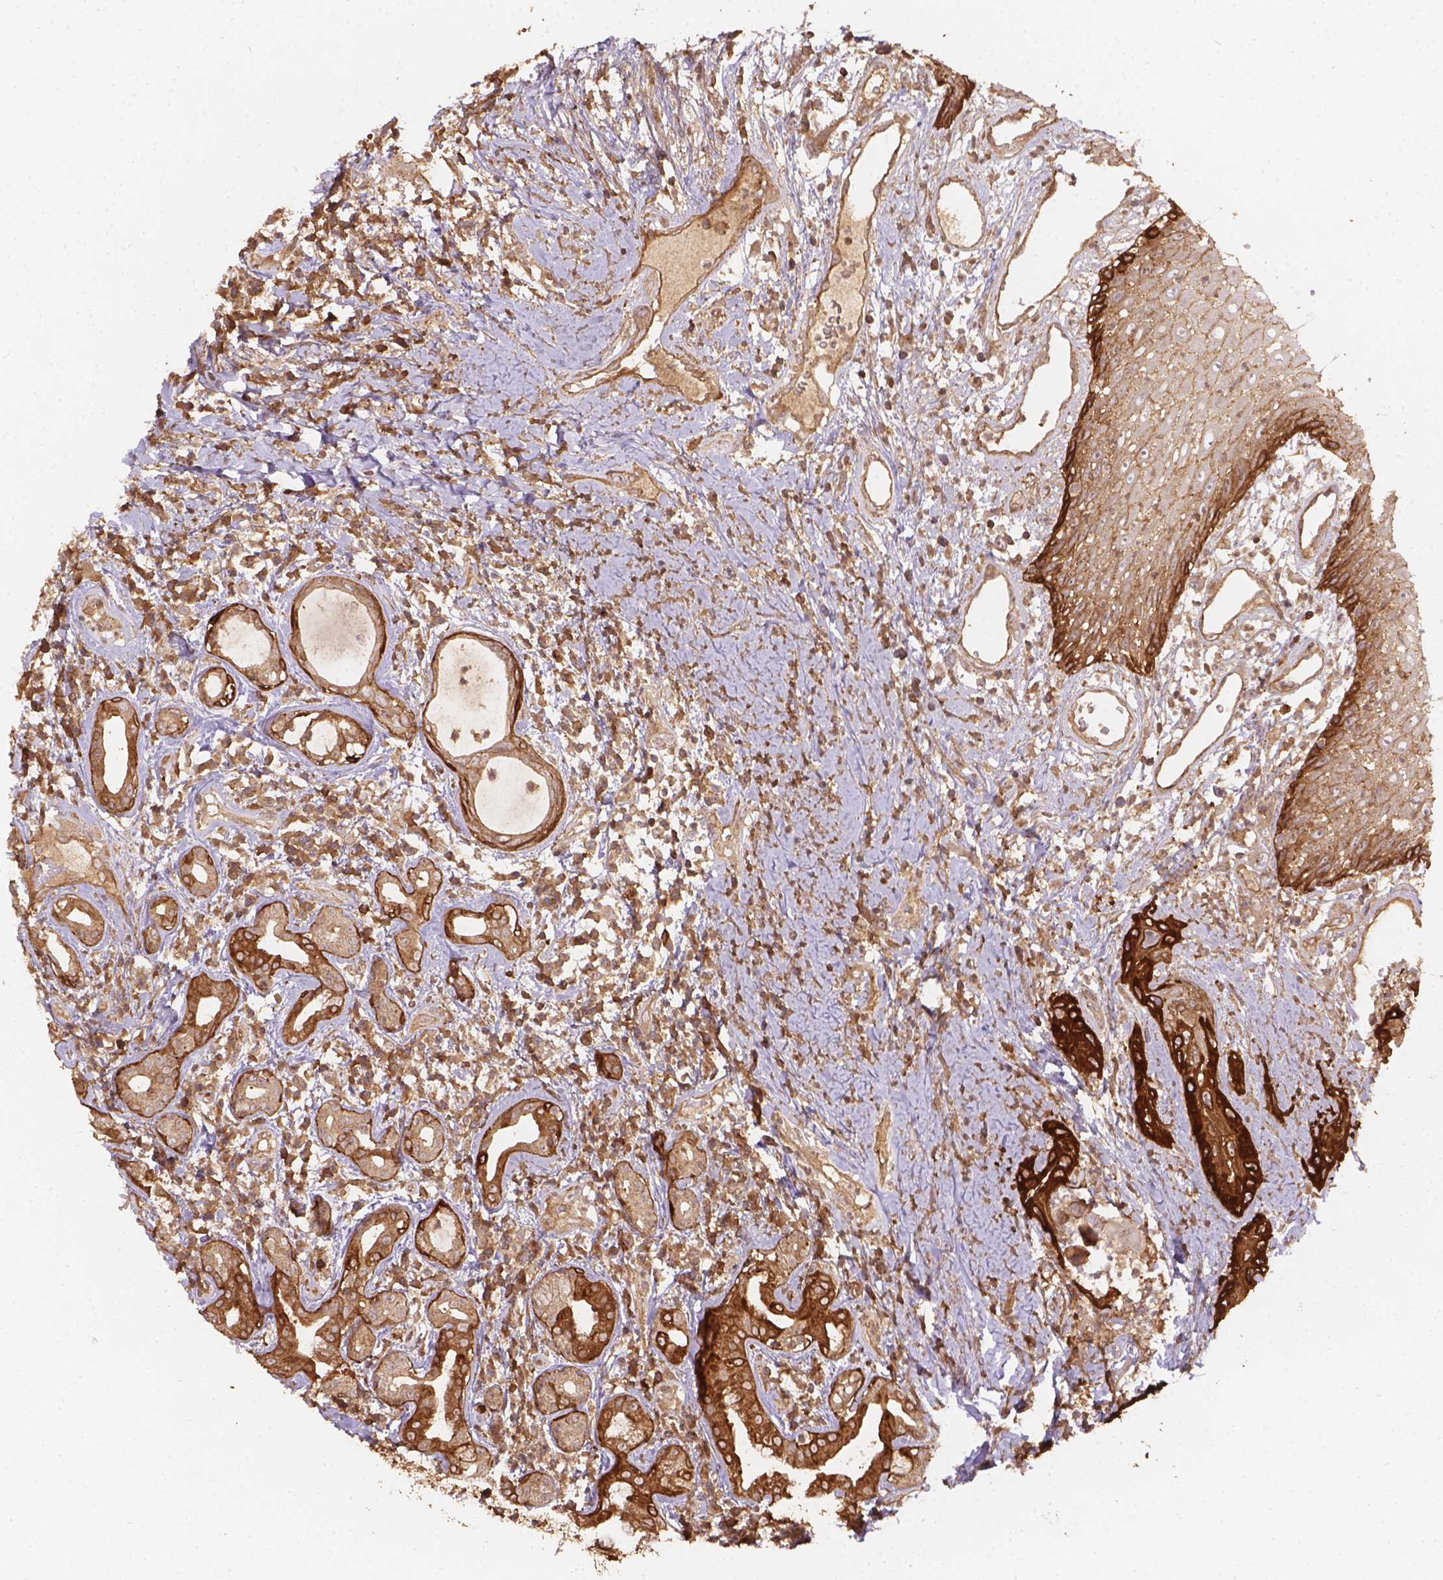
{"staining": {"intensity": "moderate", "quantity": ">75%", "location": "cytoplasmic/membranous"}, "tissue": "head and neck cancer", "cell_type": "Tumor cells", "image_type": "cancer", "snomed": [{"axis": "morphology", "description": "Squamous cell carcinoma, NOS"}, {"axis": "topography", "description": "Head-Neck"}], "caption": "Head and neck squamous cell carcinoma was stained to show a protein in brown. There is medium levels of moderate cytoplasmic/membranous staining in about >75% of tumor cells. Nuclei are stained in blue.", "gene": "XPR1", "patient": {"sex": "male", "age": 57}}